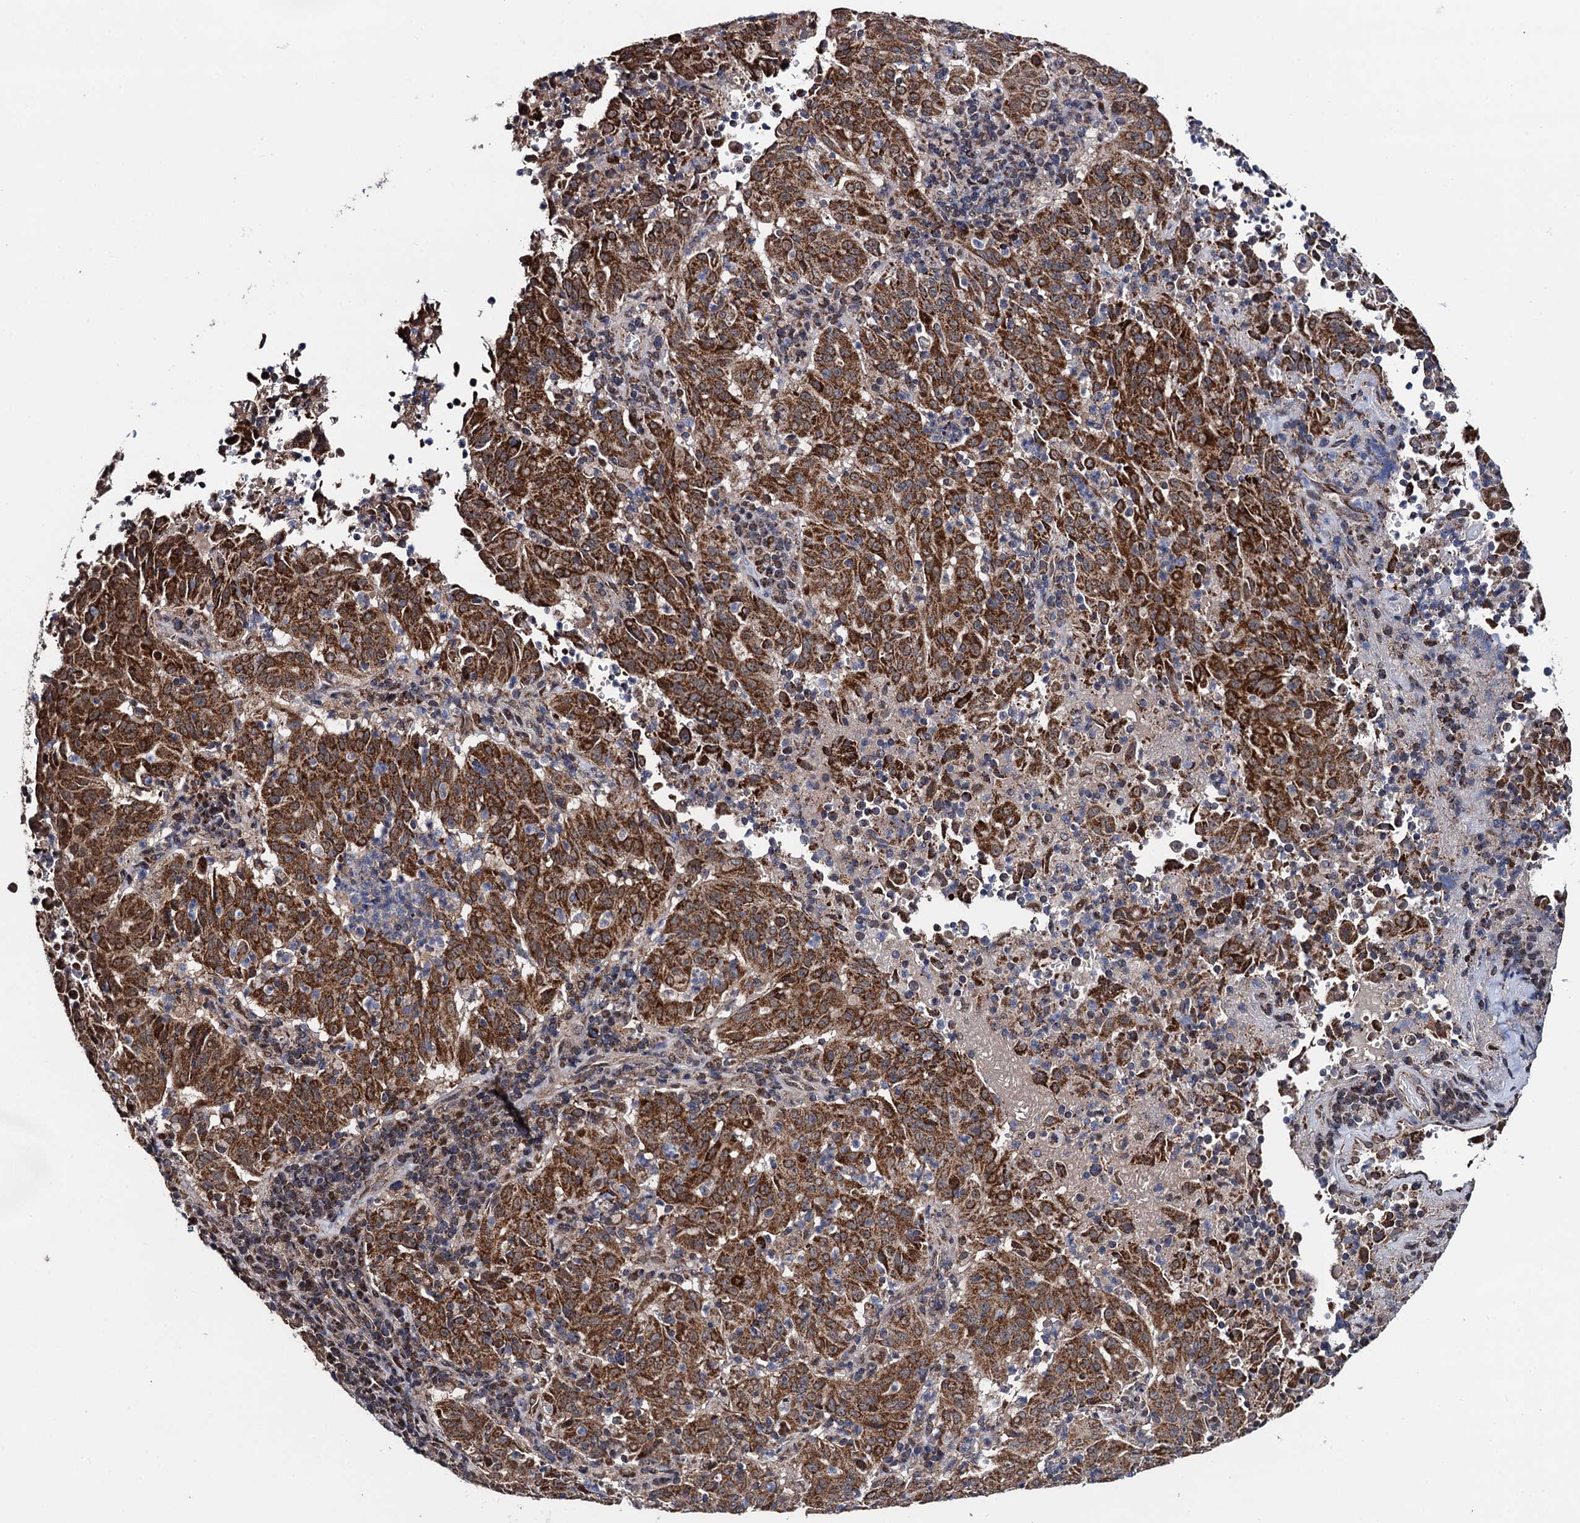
{"staining": {"intensity": "strong", "quantity": ">75%", "location": "cytoplasmic/membranous"}, "tissue": "pancreatic cancer", "cell_type": "Tumor cells", "image_type": "cancer", "snomed": [{"axis": "morphology", "description": "Adenocarcinoma, NOS"}, {"axis": "topography", "description": "Pancreas"}], "caption": "Protein expression analysis of pancreatic cancer exhibits strong cytoplasmic/membranous staining in approximately >75% of tumor cells.", "gene": "PTCD3", "patient": {"sex": "male", "age": 63}}